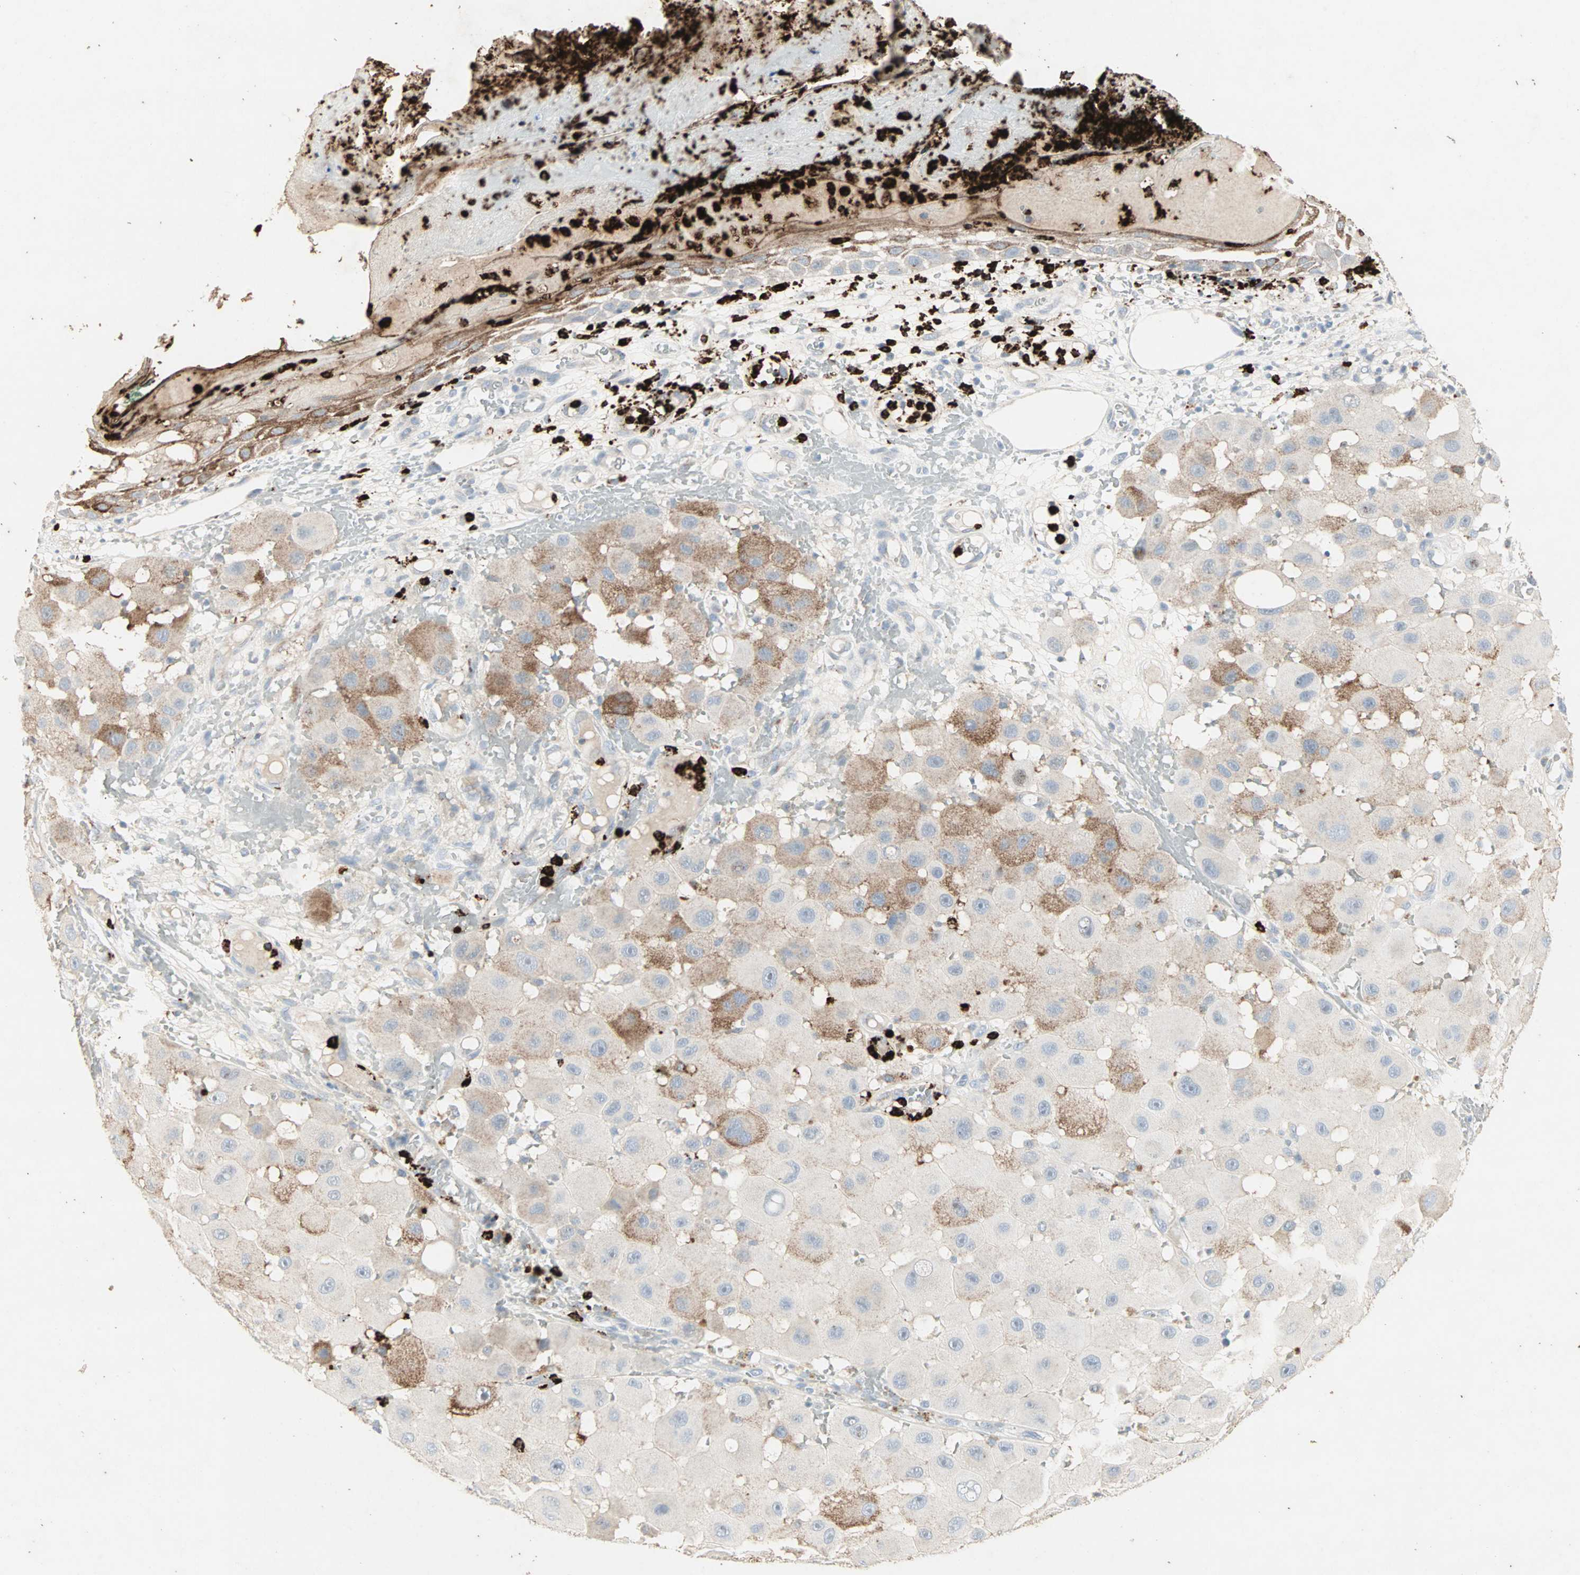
{"staining": {"intensity": "moderate", "quantity": "25%-75%", "location": "cytoplasmic/membranous"}, "tissue": "melanoma", "cell_type": "Tumor cells", "image_type": "cancer", "snomed": [{"axis": "morphology", "description": "Malignant melanoma, NOS"}, {"axis": "topography", "description": "Skin"}], "caption": "High-magnification brightfield microscopy of melanoma stained with DAB (3,3'-diaminobenzidine) (brown) and counterstained with hematoxylin (blue). tumor cells exhibit moderate cytoplasmic/membranous expression is identified in approximately25%-75% of cells.", "gene": "CEACAM6", "patient": {"sex": "female", "age": 81}}